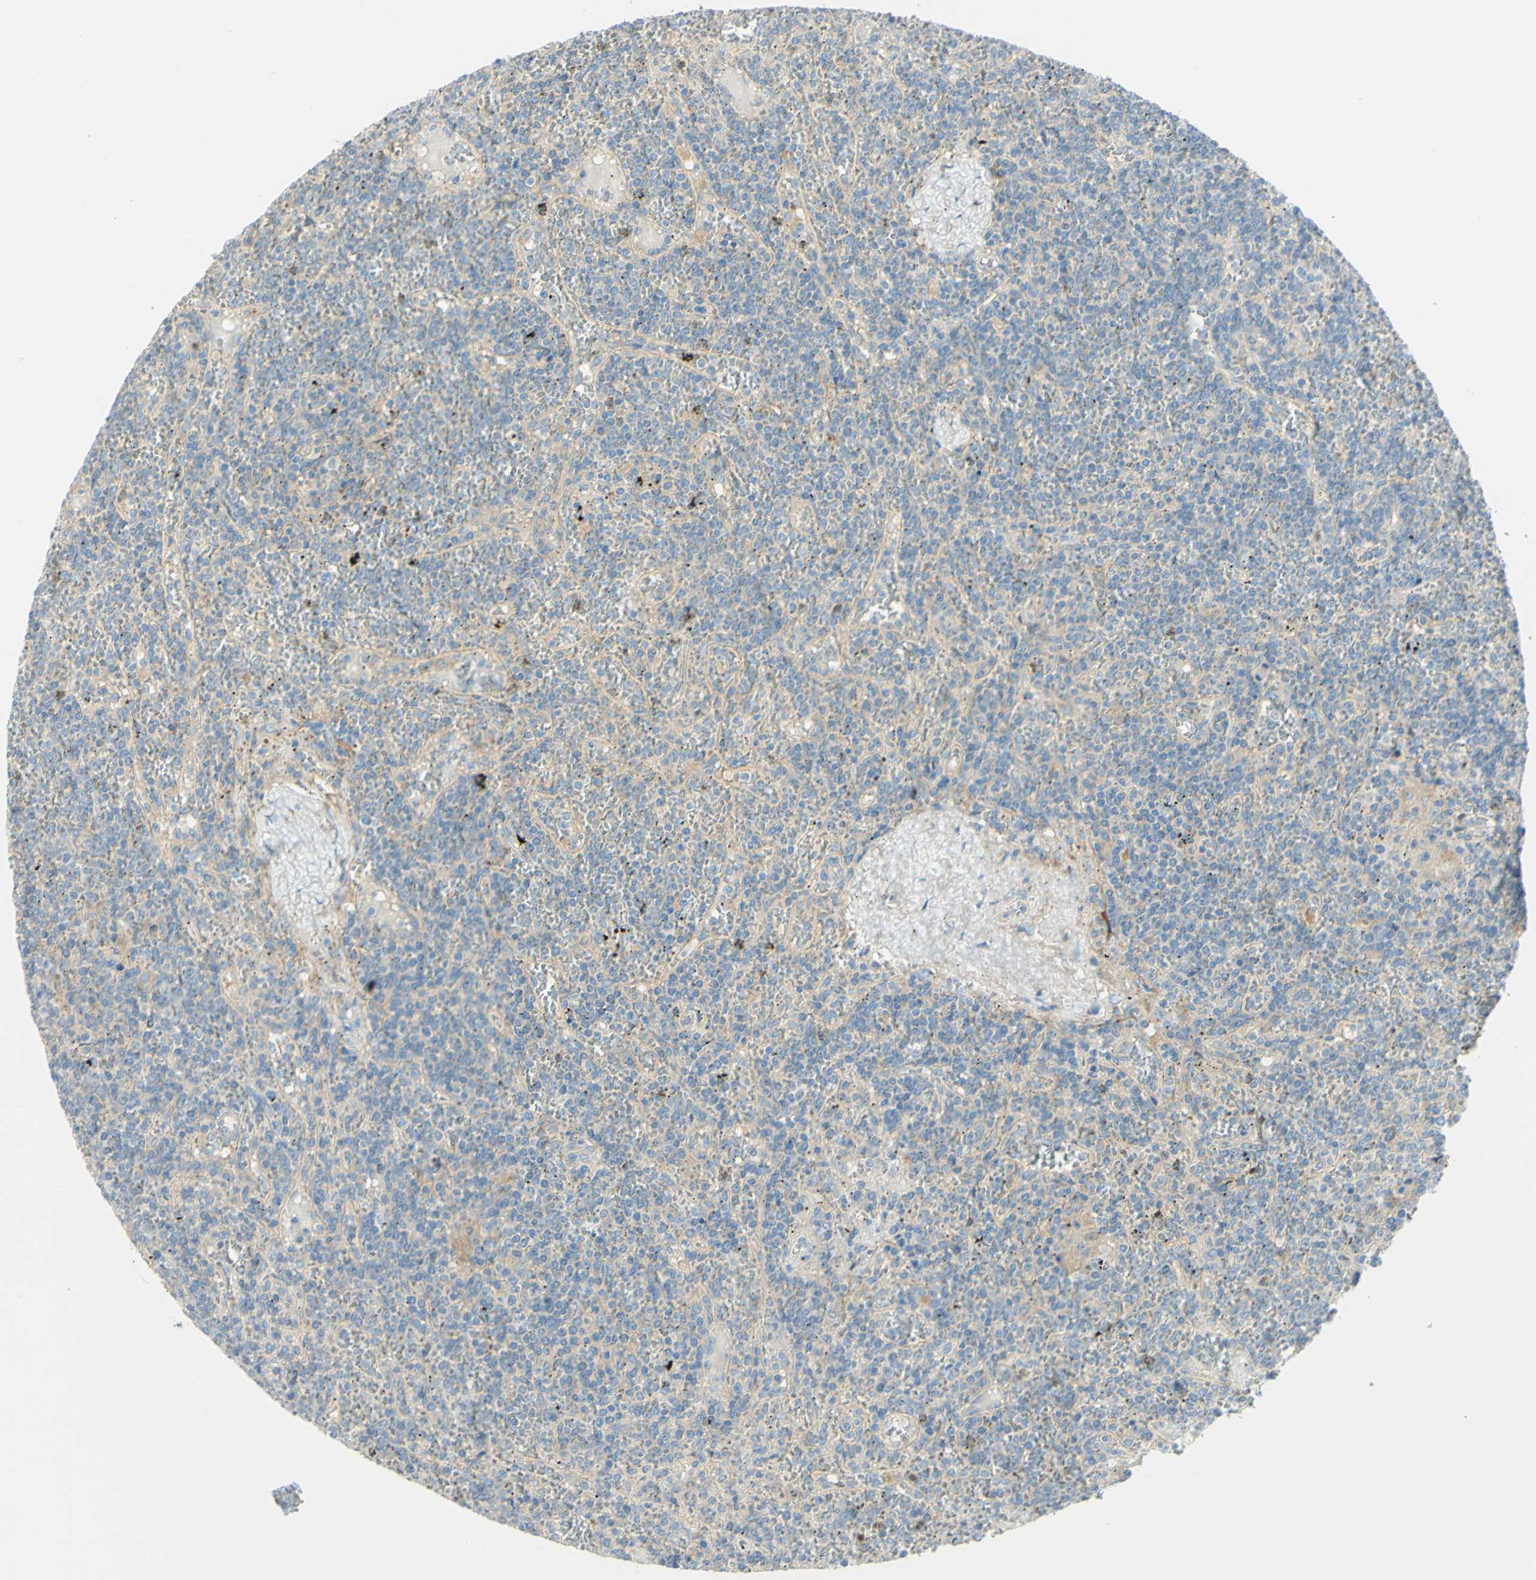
{"staining": {"intensity": "negative", "quantity": "none", "location": "none"}, "tissue": "lymphoma", "cell_type": "Tumor cells", "image_type": "cancer", "snomed": [{"axis": "morphology", "description": "Malignant lymphoma, non-Hodgkin's type, Low grade"}, {"axis": "topography", "description": "Spleen"}], "caption": "DAB immunohistochemical staining of human malignant lymphoma, non-Hodgkin's type (low-grade) exhibits no significant staining in tumor cells.", "gene": "GCNT3", "patient": {"sex": "female", "age": 19}}